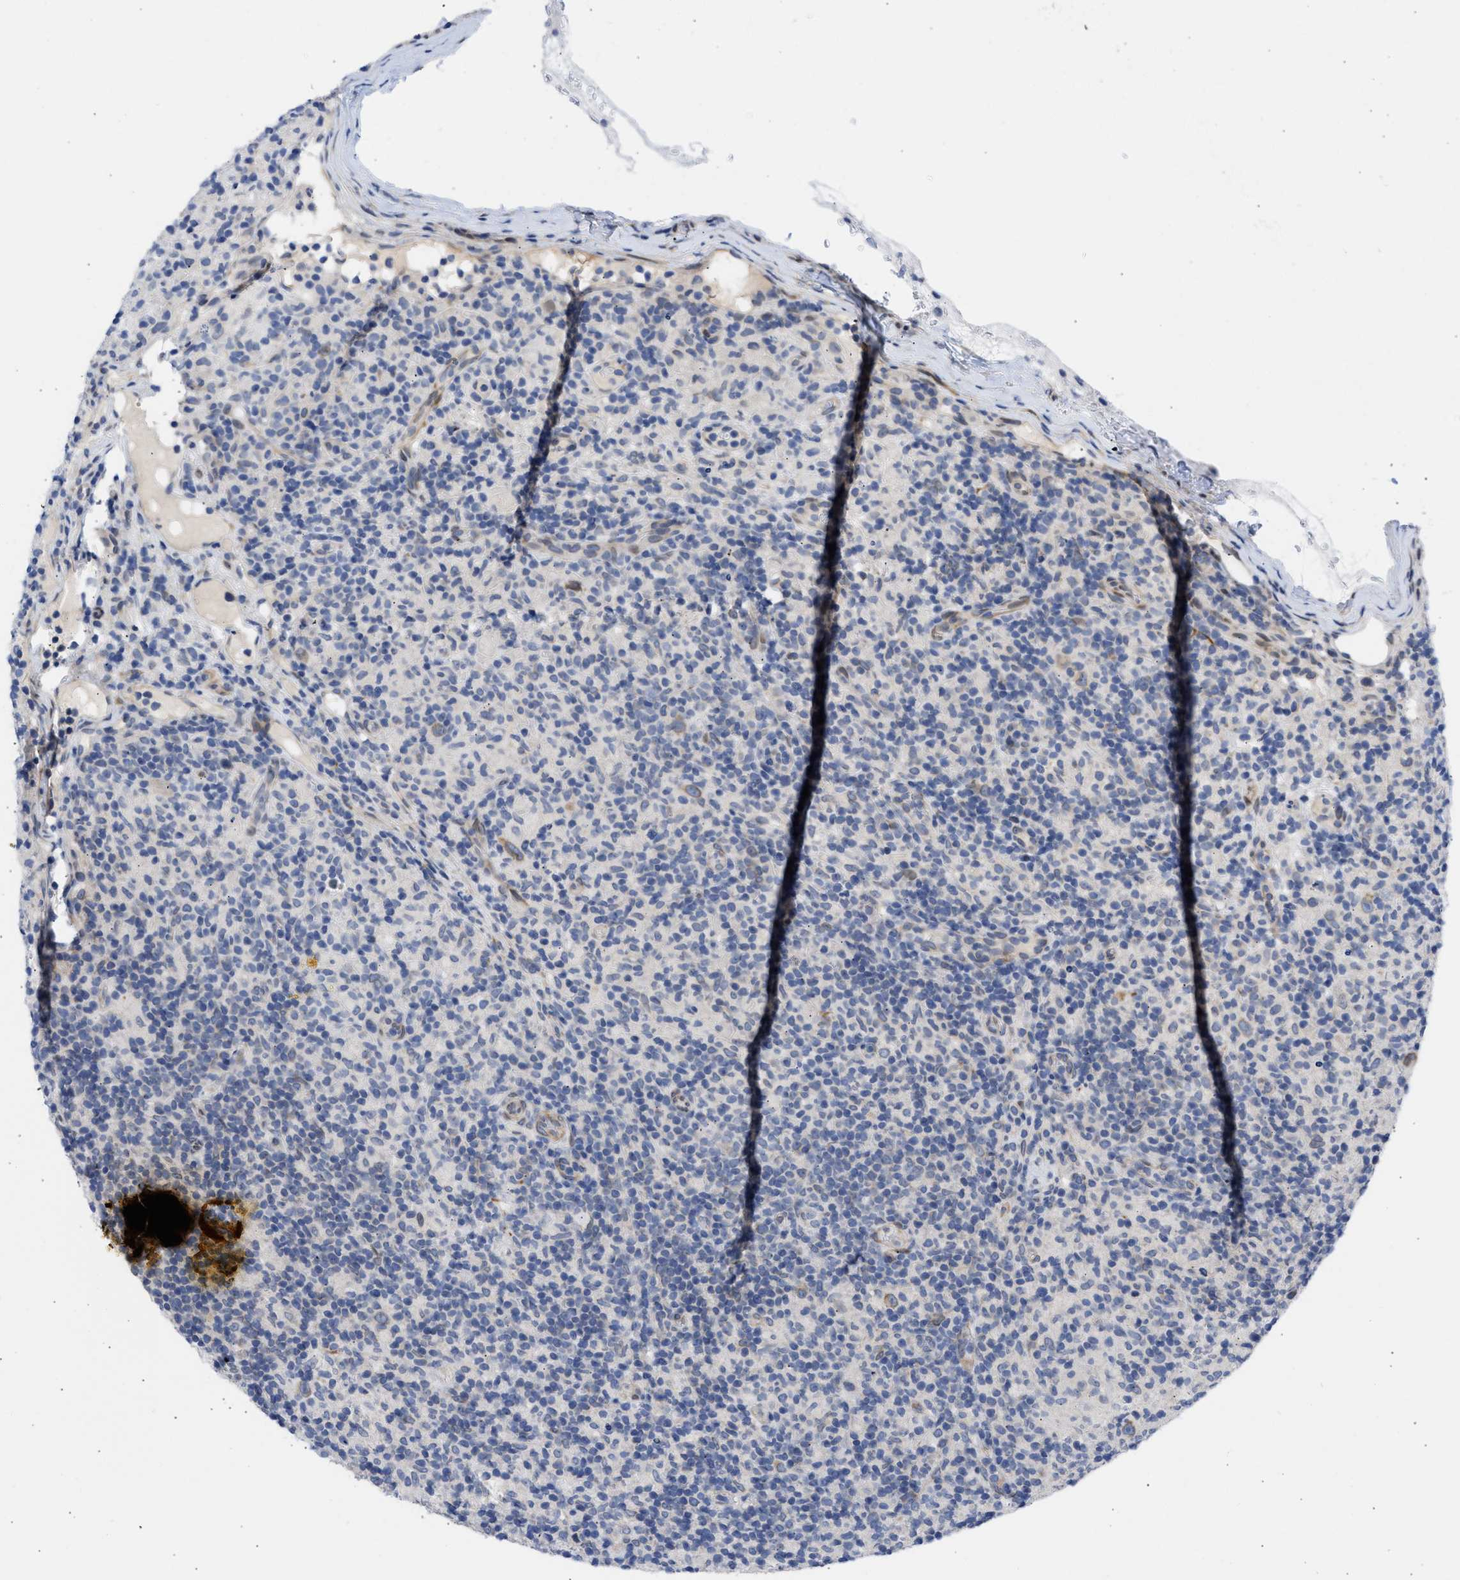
{"staining": {"intensity": "negative", "quantity": "none", "location": "none"}, "tissue": "lymphoma", "cell_type": "Tumor cells", "image_type": "cancer", "snomed": [{"axis": "morphology", "description": "Hodgkin's disease, NOS"}, {"axis": "topography", "description": "Lymph node"}], "caption": "A high-resolution image shows immunohistochemistry (IHC) staining of Hodgkin's disease, which demonstrates no significant positivity in tumor cells. (DAB IHC, high magnification).", "gene": "NUP35", "patient": {"sex": "male", "age": 70}}